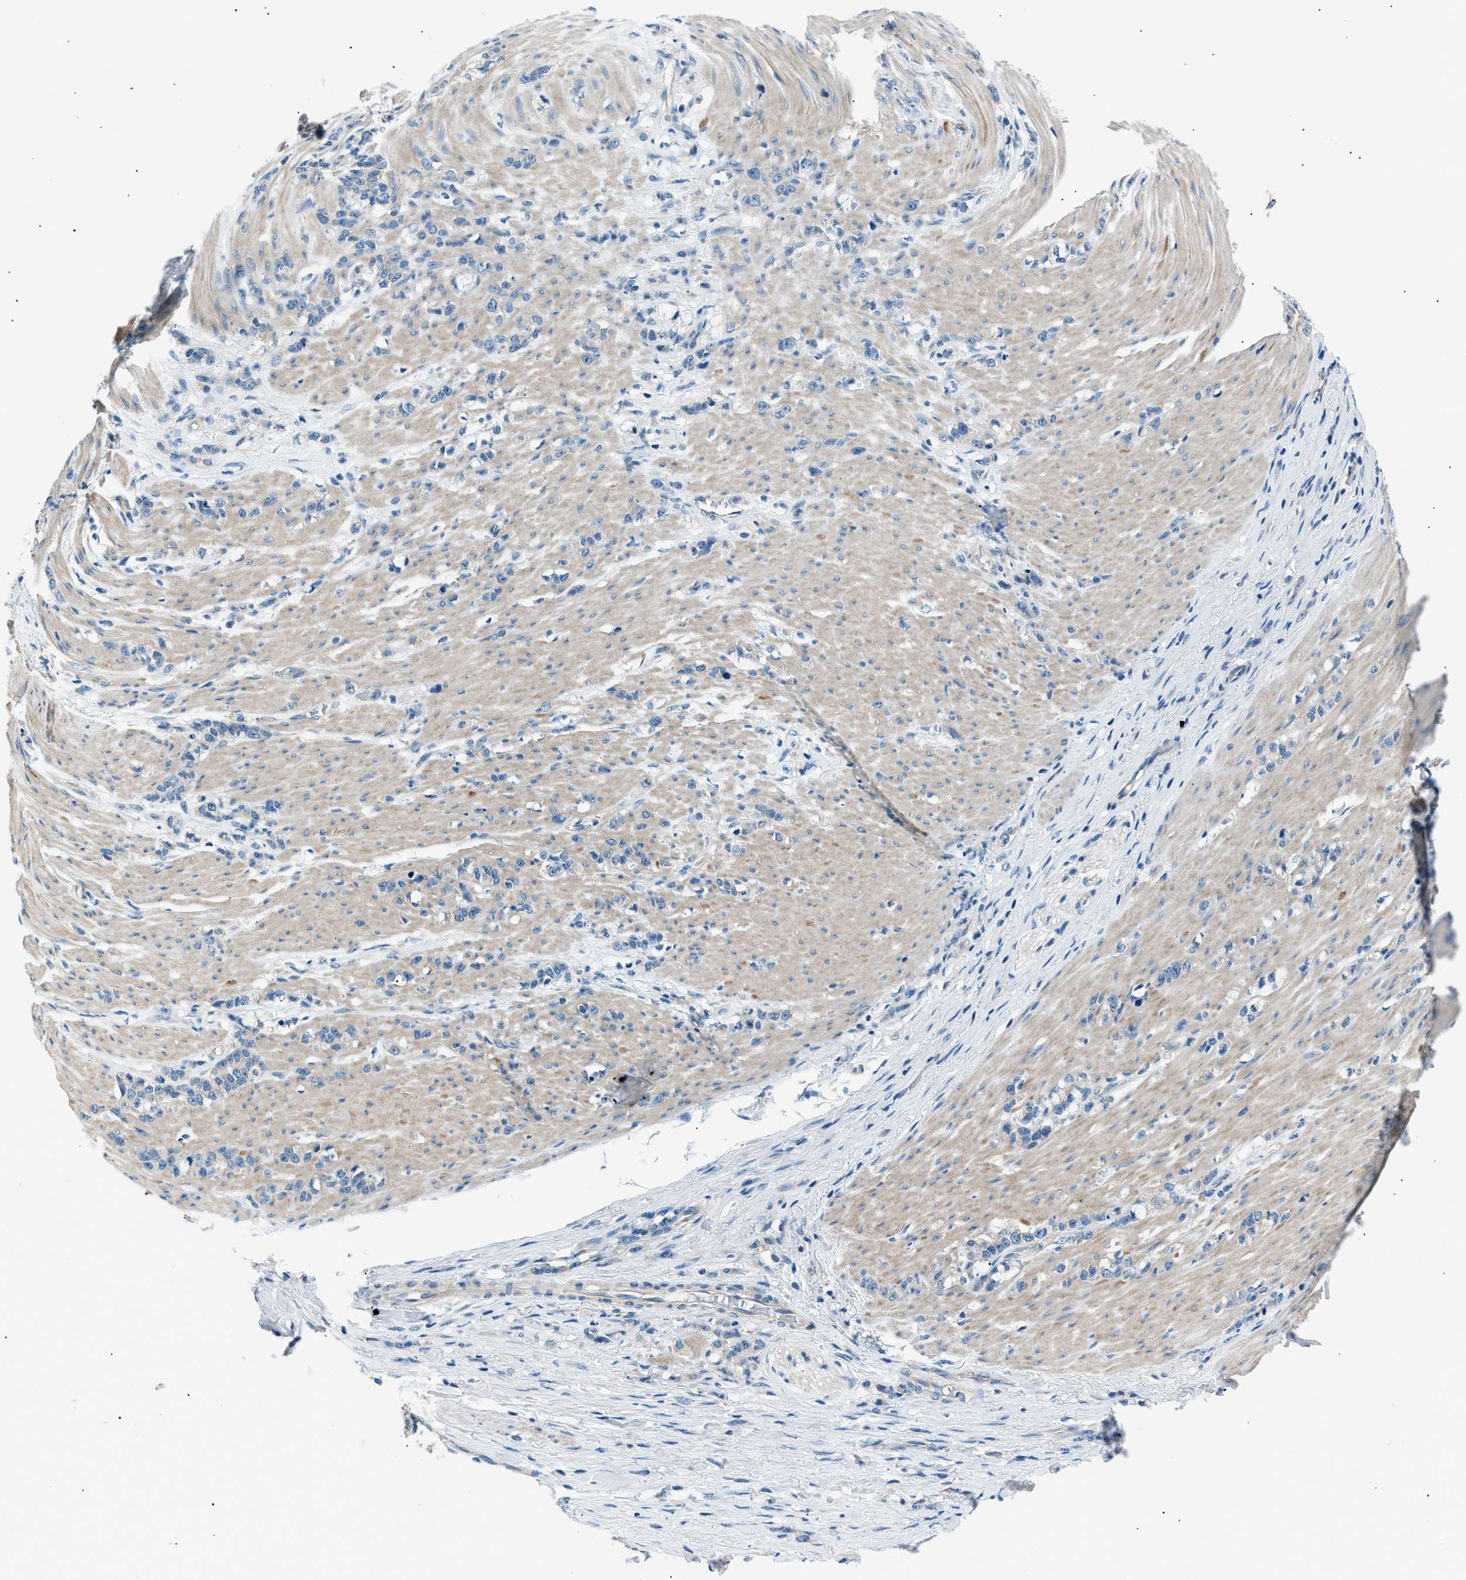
{"staining": {"intensity": "negative", "quantity": "none", "location": "none"}, "tissue": "stomach cancer", "cell_type": "Tumor cells", "image_type": "cancer", "snomed": [{"axis": "morphology", "description": "Adenocarcinoma, NOS"}, {"axis": "topography", "description": "Stomach, lower"}], "caption": "IHC of human stomach cancer (adenocarcinoma) exhibits no staining in tumor cells.", "gene": "LRRC37B", "patient": {"sex": "male", "age": 88}}